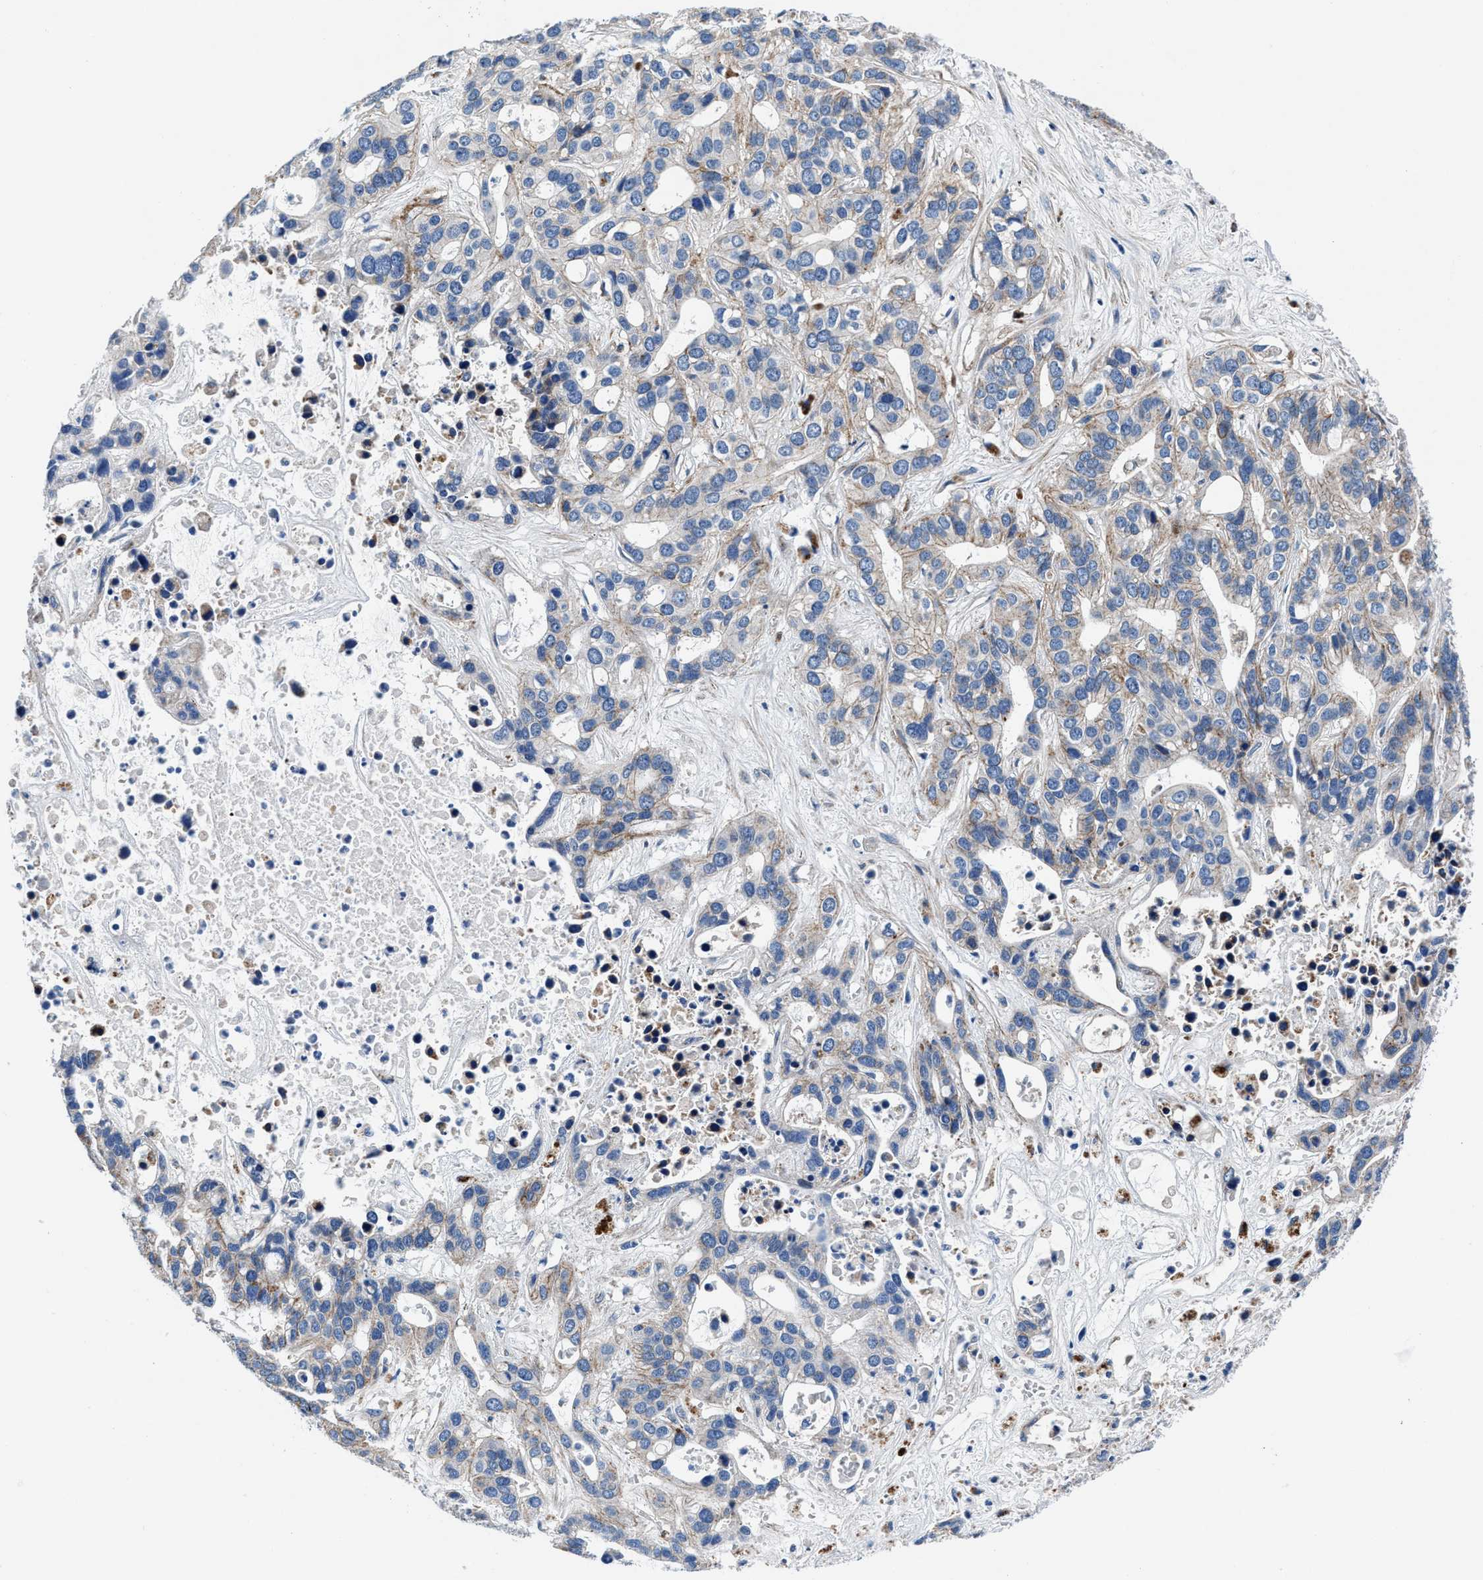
{"staining": {"intensity": "weak", "quantity": "<25%", "location": "cytoplasmic/membranous"}, "tissue": "liver cancer", "cell_type": "Tumor cells", "image_type": "cancer", "snomed": [{"axis": "morphology", "description": "Cholangiocarcinoma"}, {"axis": "topography", "description": "Liver"}], "caption": "This is a photomicrograph of immunohistochemistry (IHC) staining of liver cholangiocarcinoma, which shows no positivity in tumor cells.", "gene": "DAG1", "patient": {"sex": "female", "age": 65}}